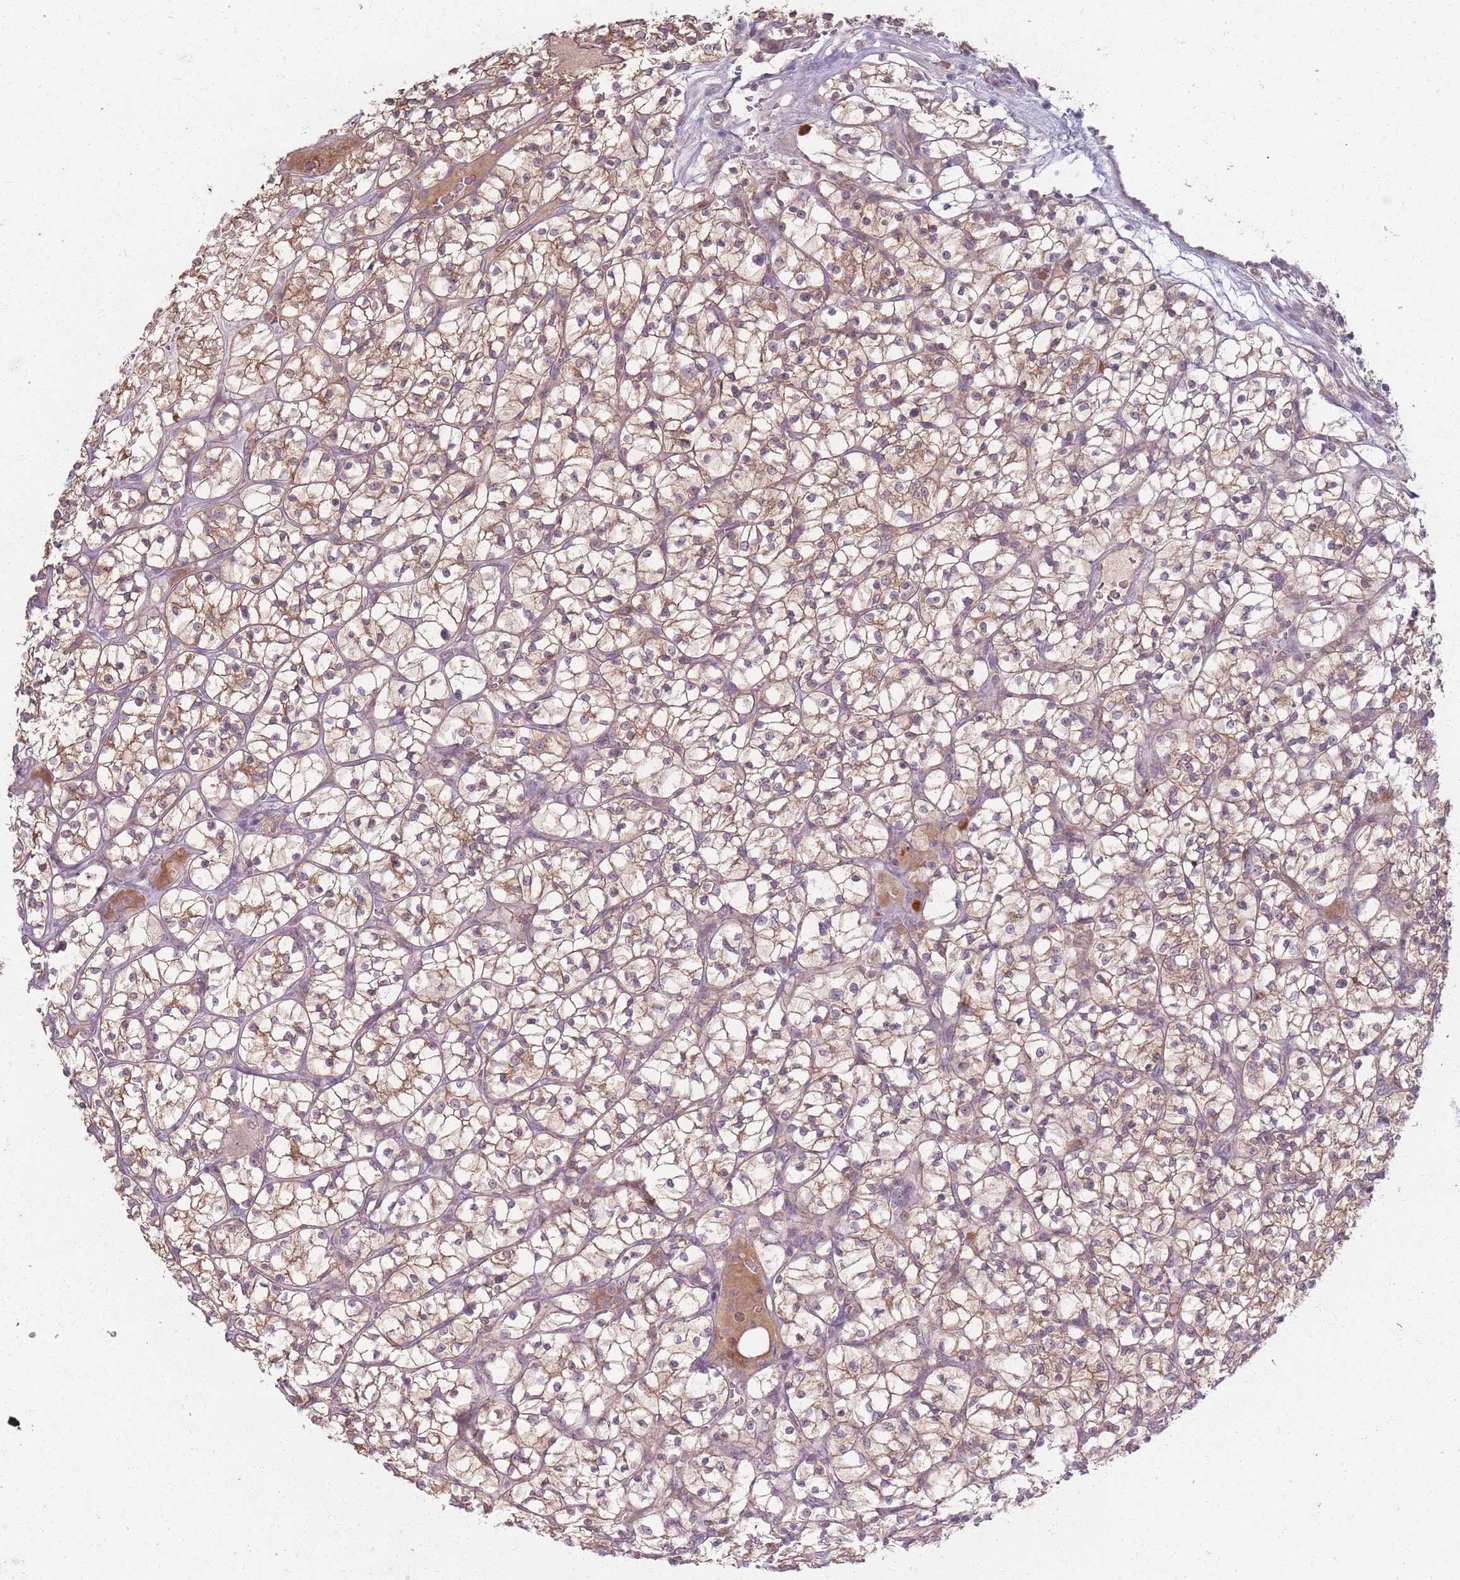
{"staining": {"intensity": "weak", "quantity": "25%-75%", "location": "cytoplasmic/membranous"}, "tissue": "renal cancer", "cell_type": "Tumor cells", "image_type": "cancer", "snomed": [{"axis": "morphology", "description": "Adenocarcinoma, NOS"}, {"axis": "topography", "description": "Kidney"}], "caption": "Human adenocarcinoma (renal) stained with a protein marker displays weak staining in tumor cells.", "gene": "ZDHHC2", "patient": {"sex": "female", "age": 64}}